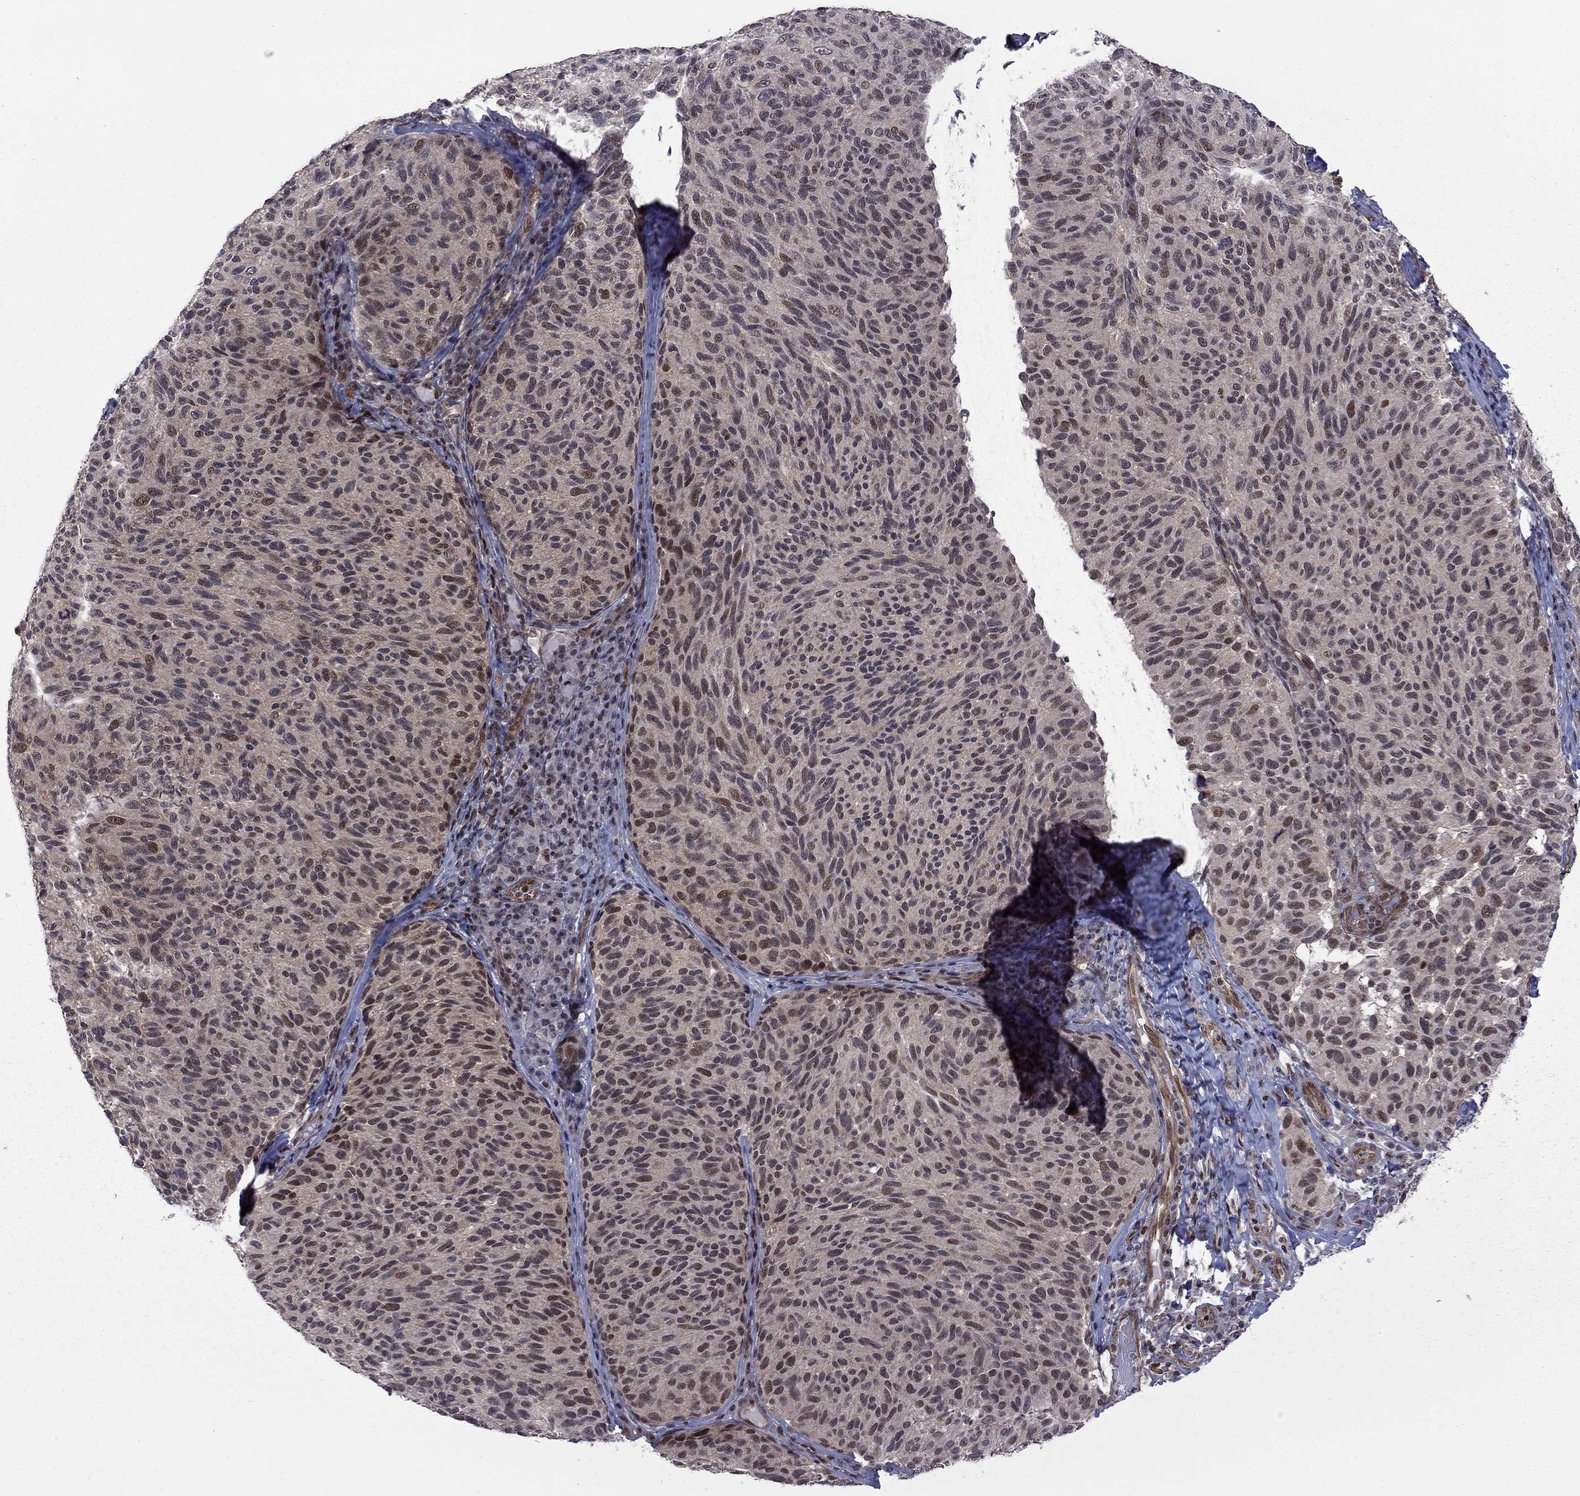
{"staining": {"intensity": "strong", "quantity": "<25%", "location": "nuclear"}, "tissue": "melanoma", "cell_type": "Tumor cells", "image_type": "cancer", "snomed": [{"axis": "morphology", "description": "Malignant melanoma, NOS"}, {"axis": "topography", "description": "Skin"}], "caption": "Protein analysis of melanoma tissue exhibits strong nuclear expression in about <25% of tumor cells.", "gene": "BRF1", "patient": {"sex": "female", "age": 73}}